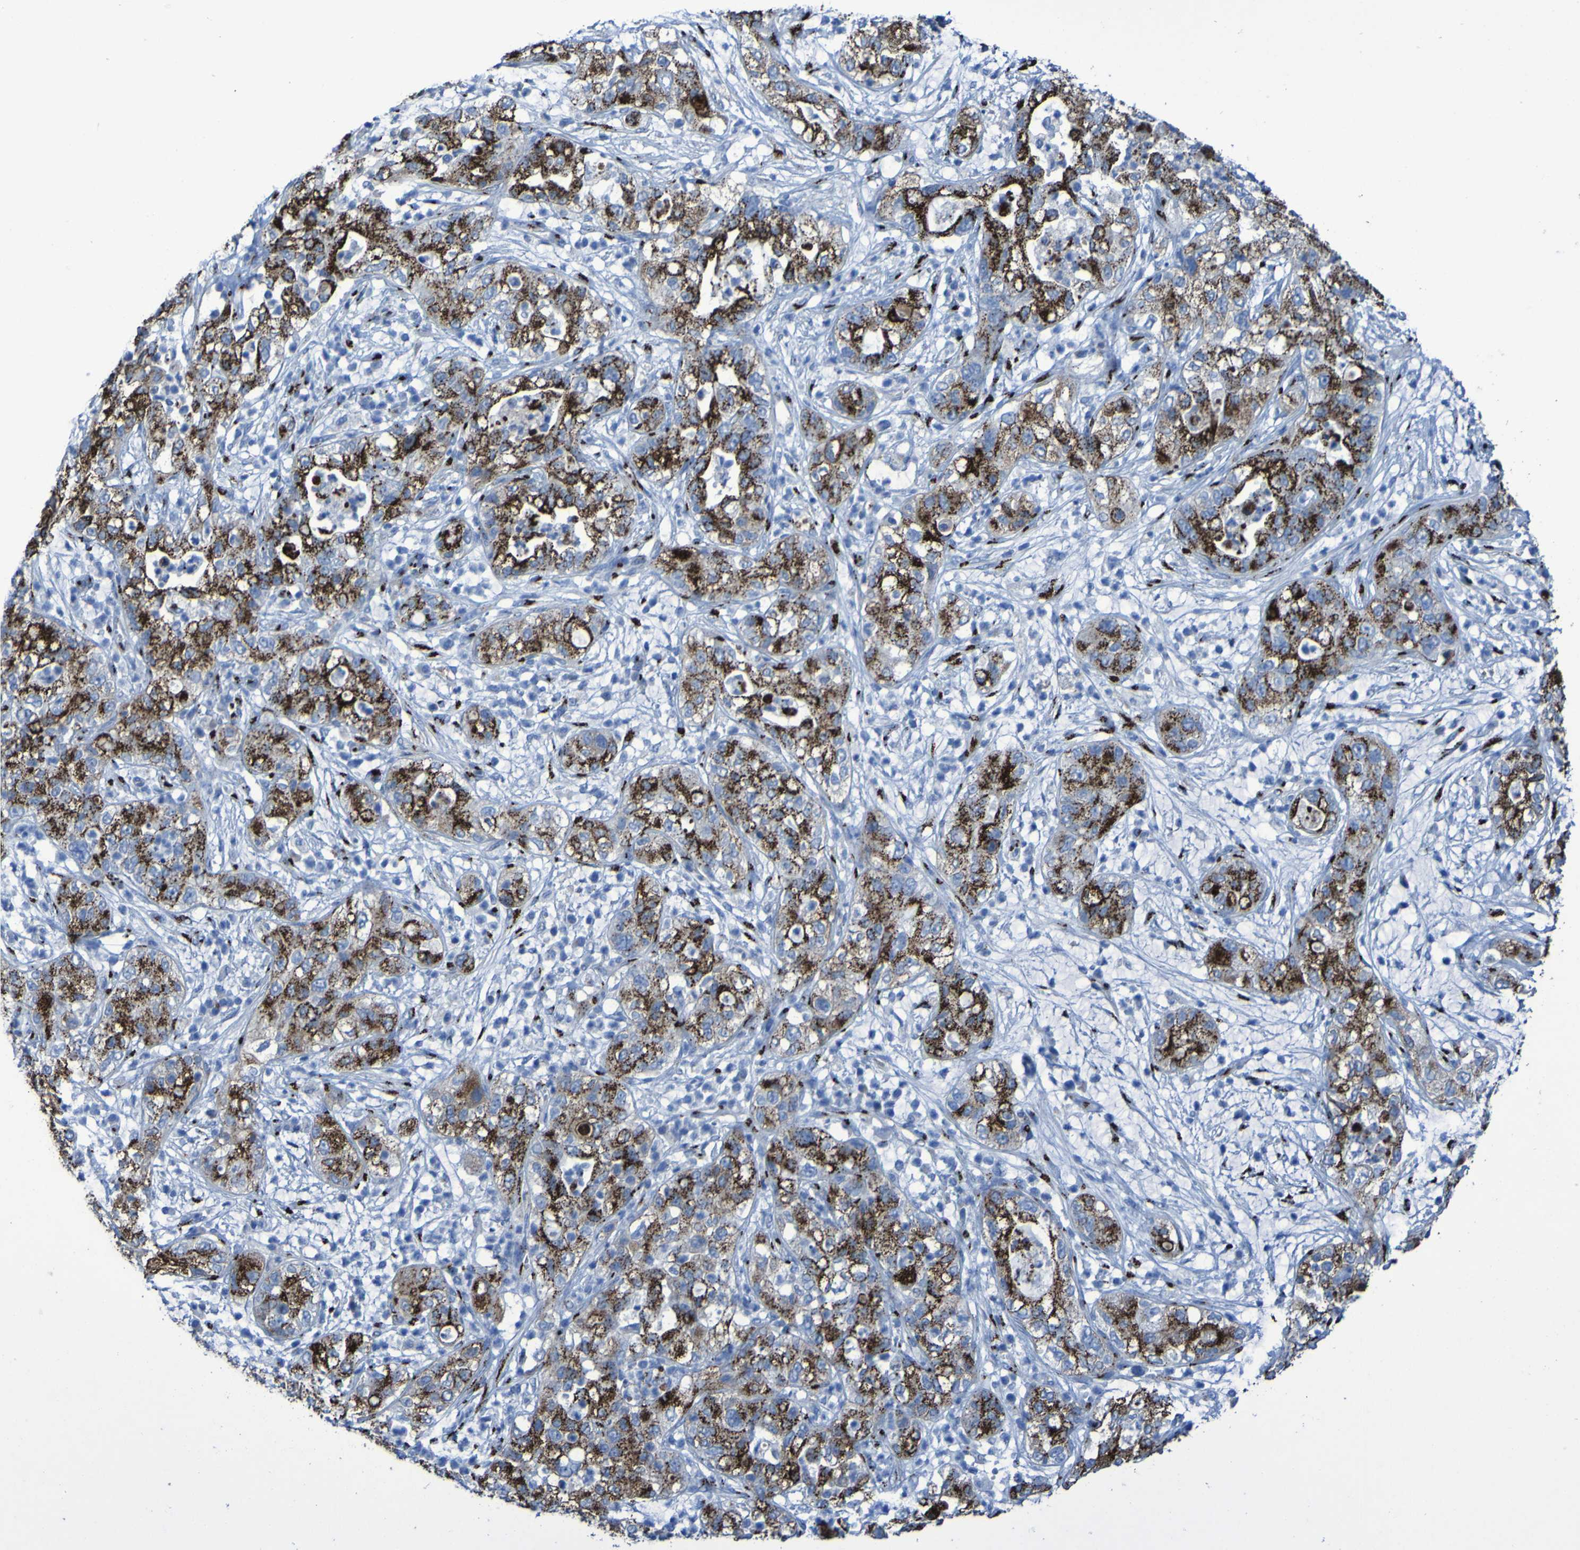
{"staining": {"intensity": "strong", "quantity": ">75%", "location": "cytoplasmic/membranous"}, "tissue": "pancreatic cancer", "cell_type": "Tumor cells", "image_type": "cancer", "snomed": [{"axis": "morphology", "description": "Adenocarcinoma, NOS"}, {"axis": "topography", "description": "Pancreas"}], "caption": "Protein analysis of pancreatic adenocarcinoma tissue displays strong cytoplasmic/membranous expression in approximately >75% of tumor cells.", "gene": "GOLM1", "patient": {"sex": "female", "age": 78}}